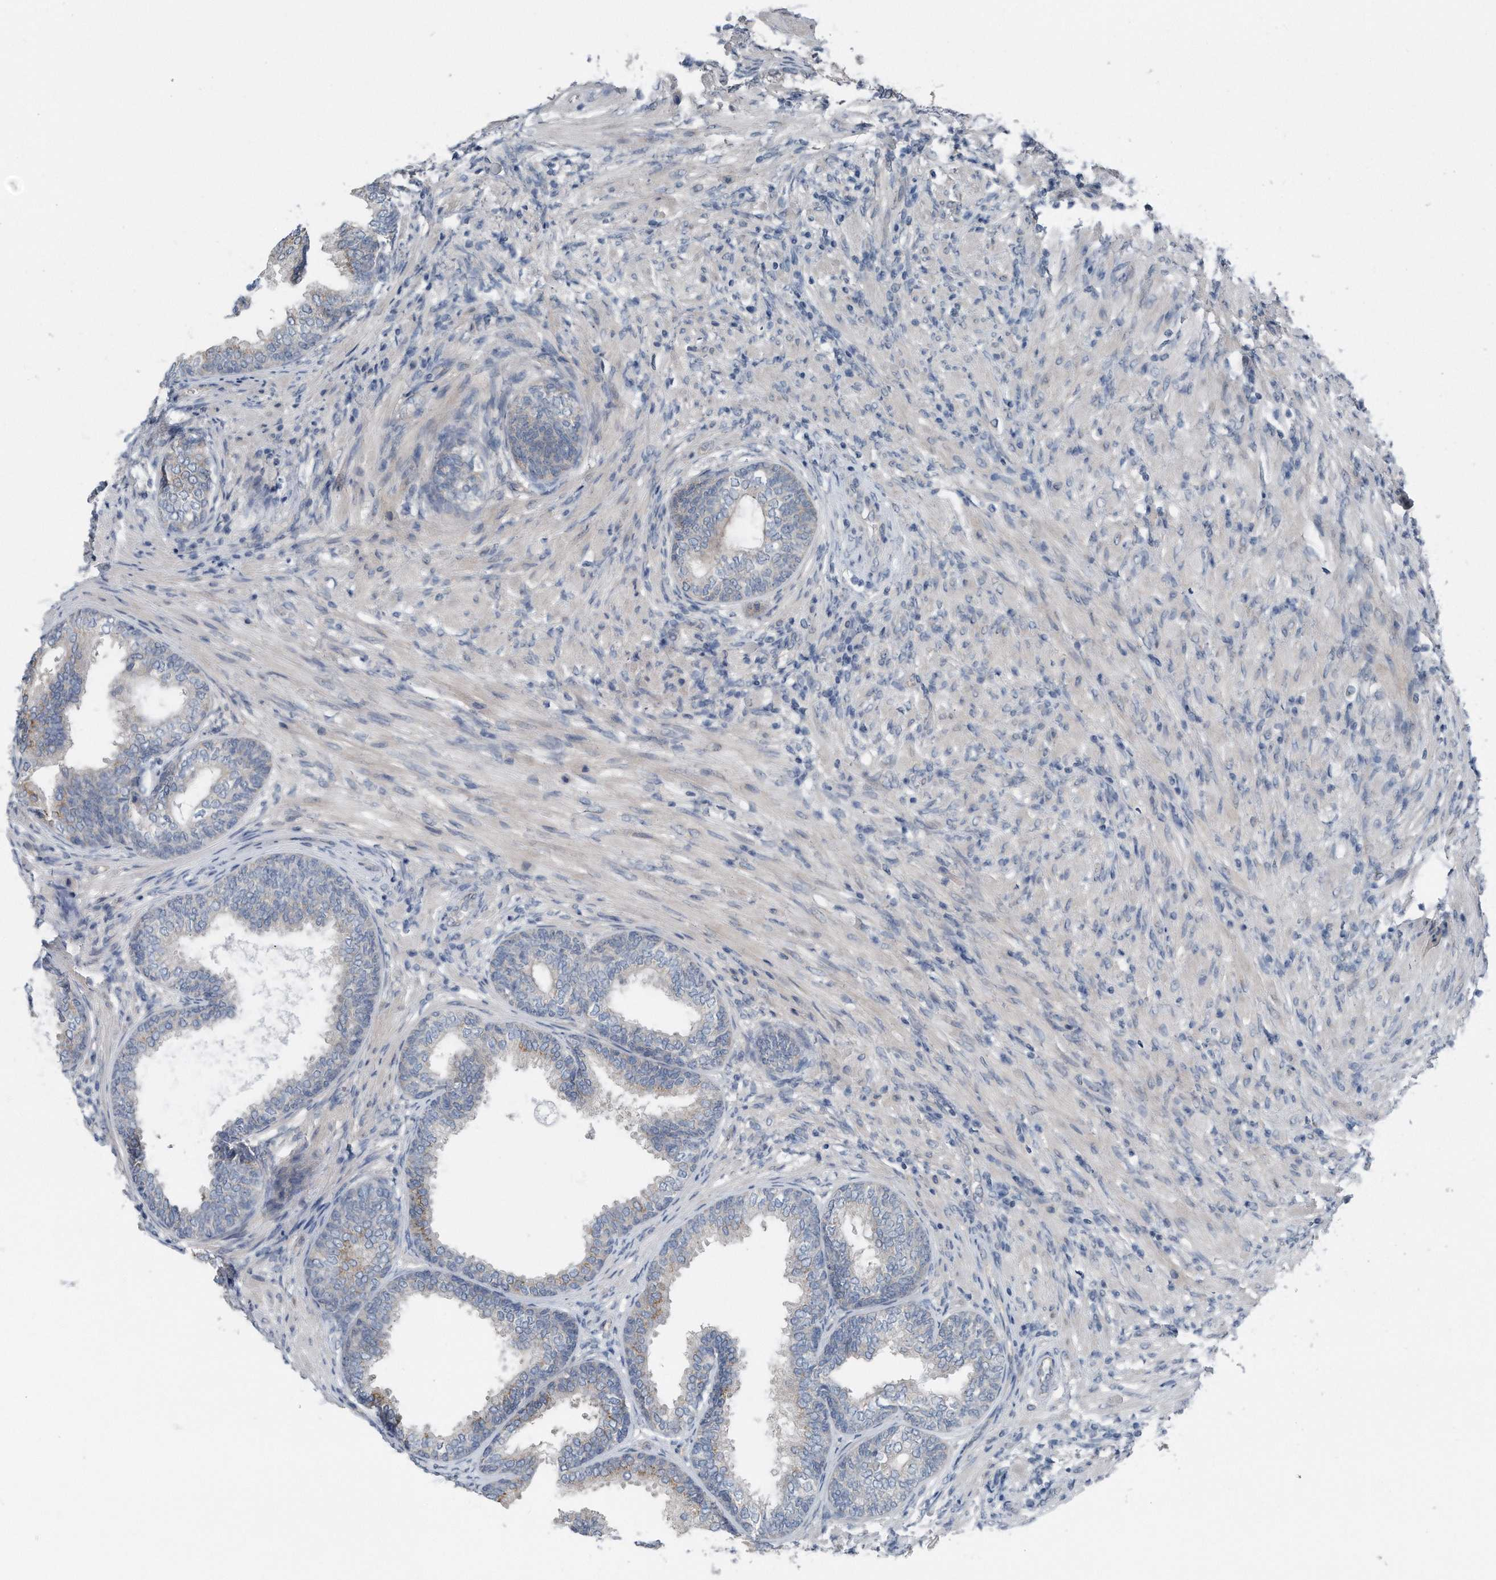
{"staining": {"intensity": "weak", "quantity": "<25%", "location": "cytoplasmic/membranous"}, "tissue": "prostate", "cell_type": "Glandular cells", "image_type": "normal", "snomed": [{"axis": "morphology", "description": "Normal tissue, NOS"}, {"axis": "topography", "description": "Prostate"}], "caption": "Prostate was stained to show a protein in brown. There is no significant positivity in glandular cells. The staining is performed using DAB (3,3'-diaminobenzidine) brown chromogen with nuclei counter-stained in using hematoxylin.", "gene": "YRDC", "patient": {"sex": "male", "age": 76}}